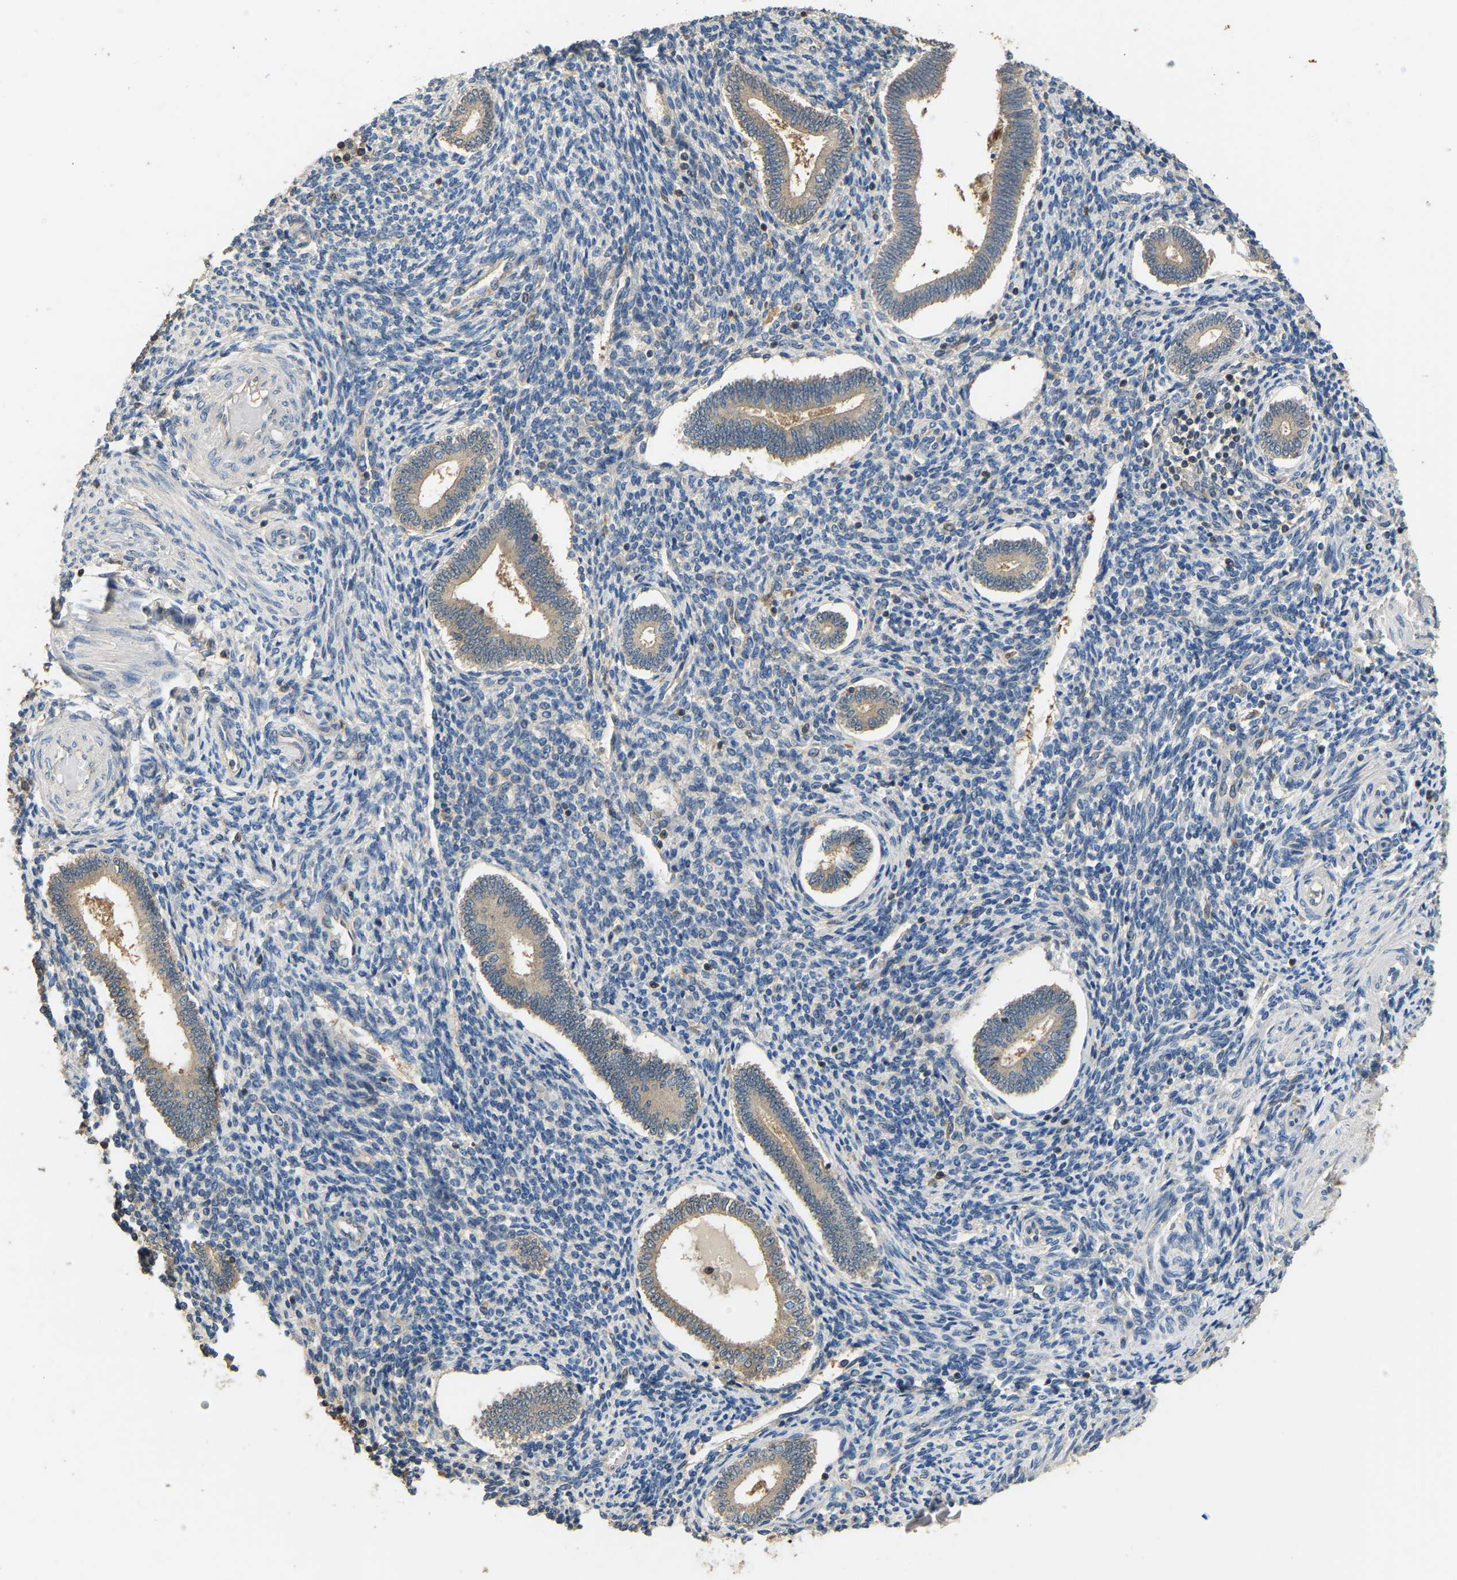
{"staining": {"intensity": "weak", "quantity": "<25%", "location": "cytoplasmic/membranous"}, "tissue": "endometrium", "cell_type": "Cells in endometrial stroma", "image_type": "normal", "snomed": [{"axis": "morphology", "description": "Normal tissue, NOS"}, {"axis": "topography", "description": "Endometrium"}], "caption": "High power microscopy micrograph of an IHC micrograph of normal endometrium, revealing no significant expression in cells in endometrial stroma.", "gene": "TUFM", "patient": {"sex": "female", "age": 42}}